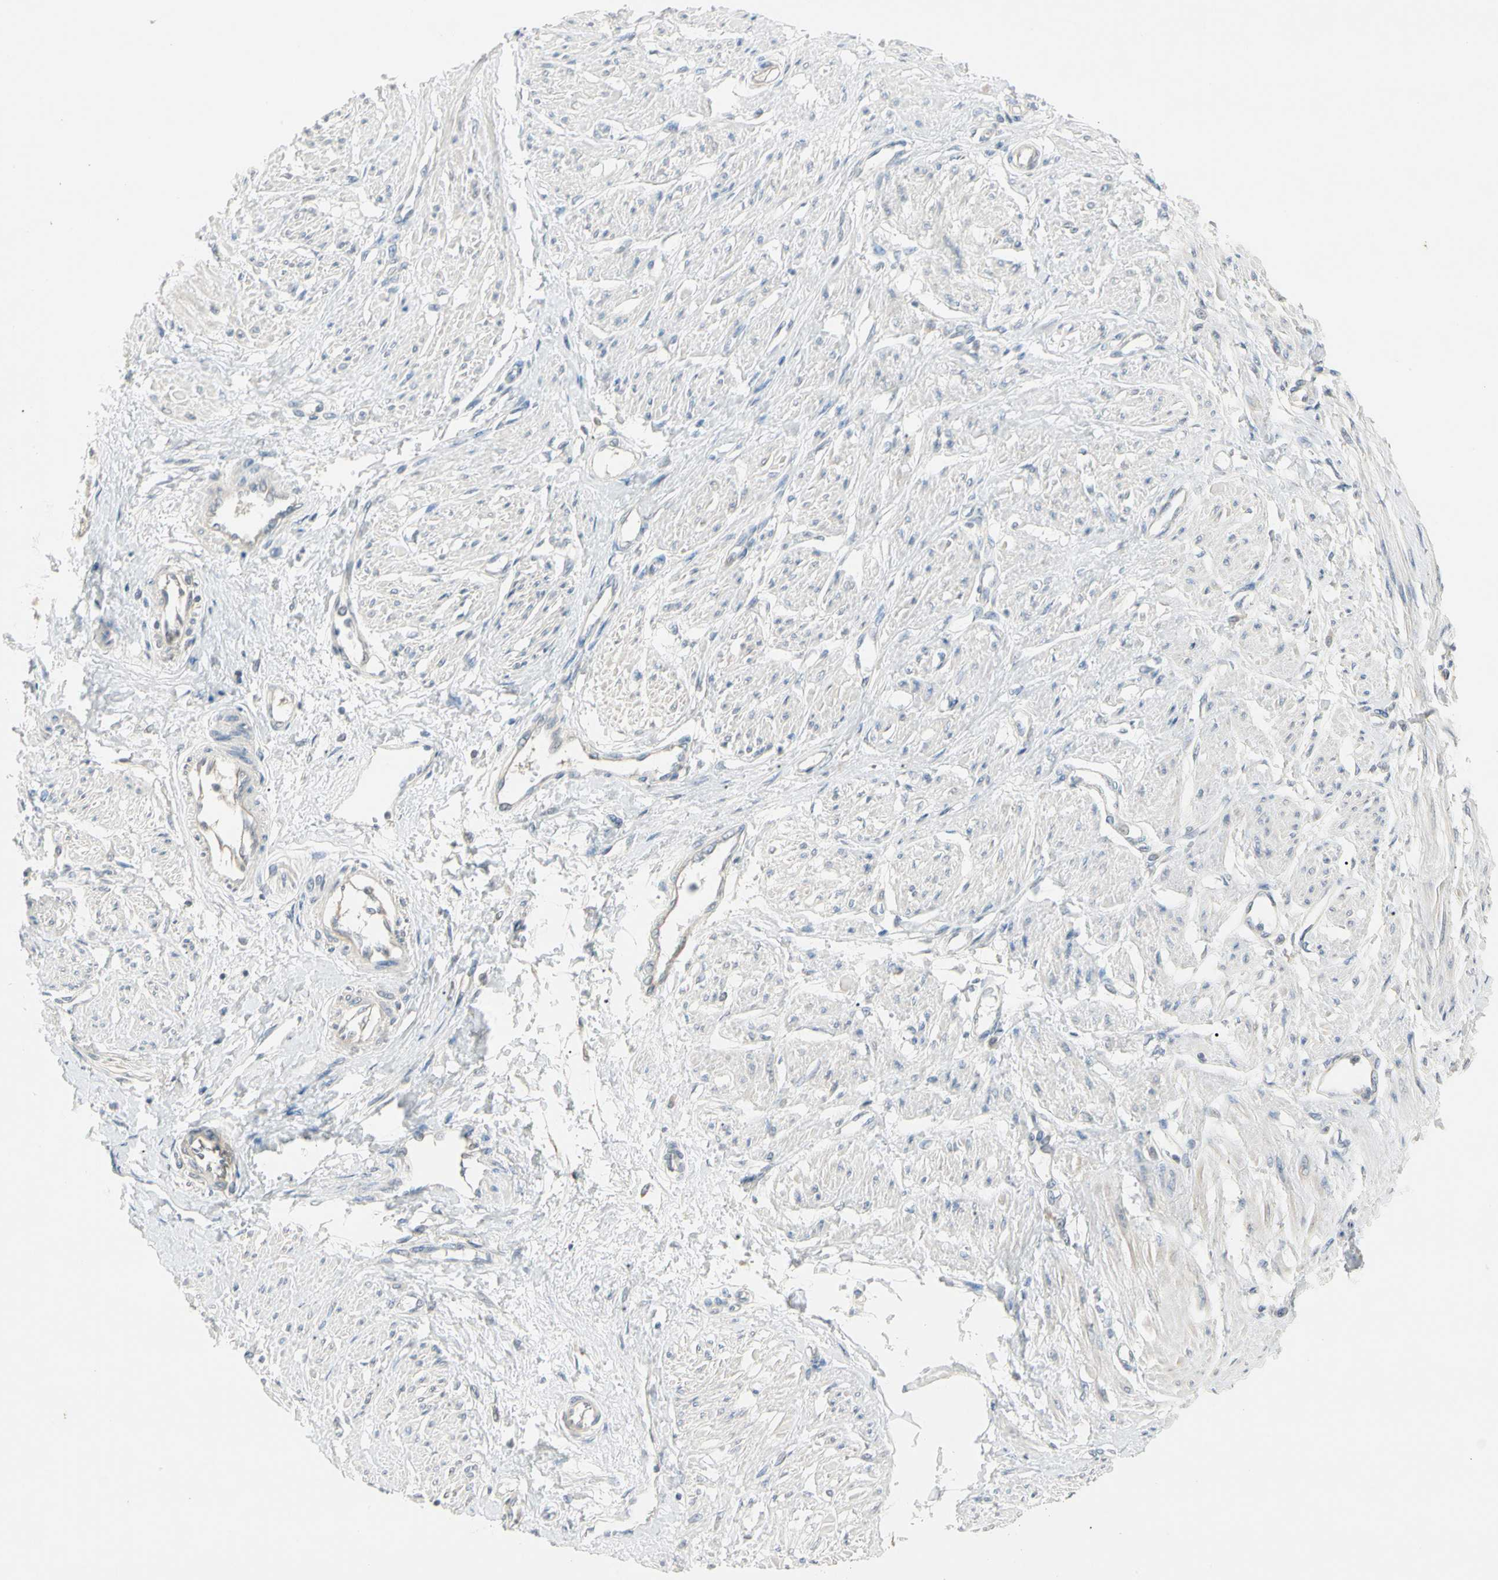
{"staining": {"intensity": "weak", "quantity": "<25%", "location": "cytoplasmic/membranous,nuclear"}, "tissue": "smooth muscle", "cell_type": "Smooth muscle cells", "image_type": "normal", "snomed": [{"axis": "morphology", "description": "Normal tissue, NOS"}, {"axis": "topography", "description": "Smooth muscle"}, {"axis": "topography", "description": "Uterus"}], "caption": "An image of human smooth muscle is negative for staining in smooth muscle cells. Nuclei are stained in blue.", "gene": "PRSS21", "patient": {"sex": "female", "age": 39}}